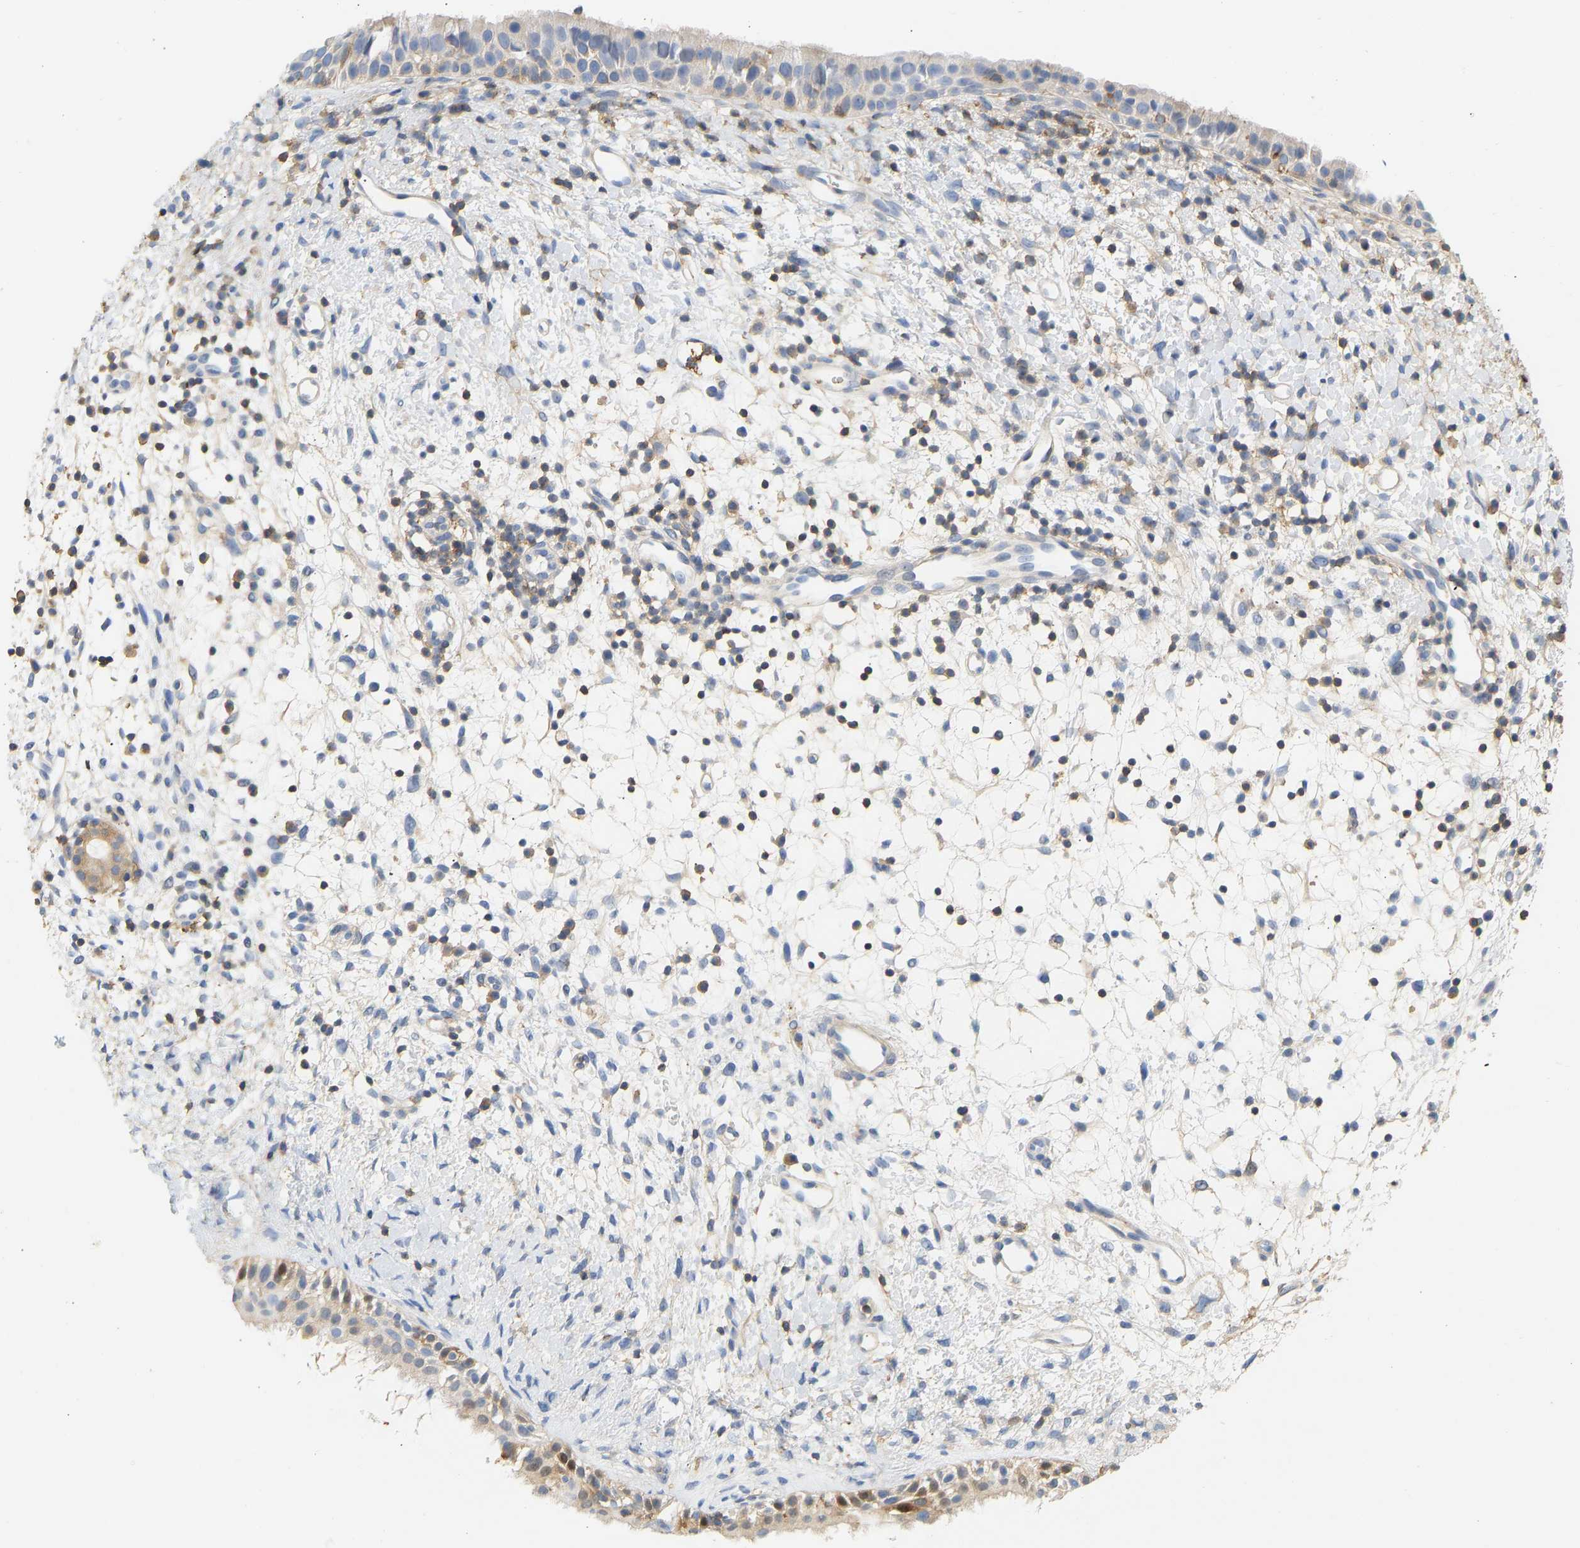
{"staining": {"intensity": "weak", "quantity": "25%-75%", "location": "cytoplasmic/membranous"}, "tissue": "nasopharynx", "cell_type": "Respiratory epithelial cells", "image_type": "normal", "snomed": [{"axis": "morphology", "description": "Normal tissue, NOS"}, {"axis": "topography", "description": "Nasopharynx"}], "caption": "The image reveals a brown stain indicating the presence of a protein in the cytoplasmic/membranous of respiratory epithelial cells in nasopharynx. (DAB (3,3'-diaminobenzidine) = brown stain, brightfield microscopy at high magnification).", "gene": "BVES", "patient": {"sex": "male", "age": 22}}